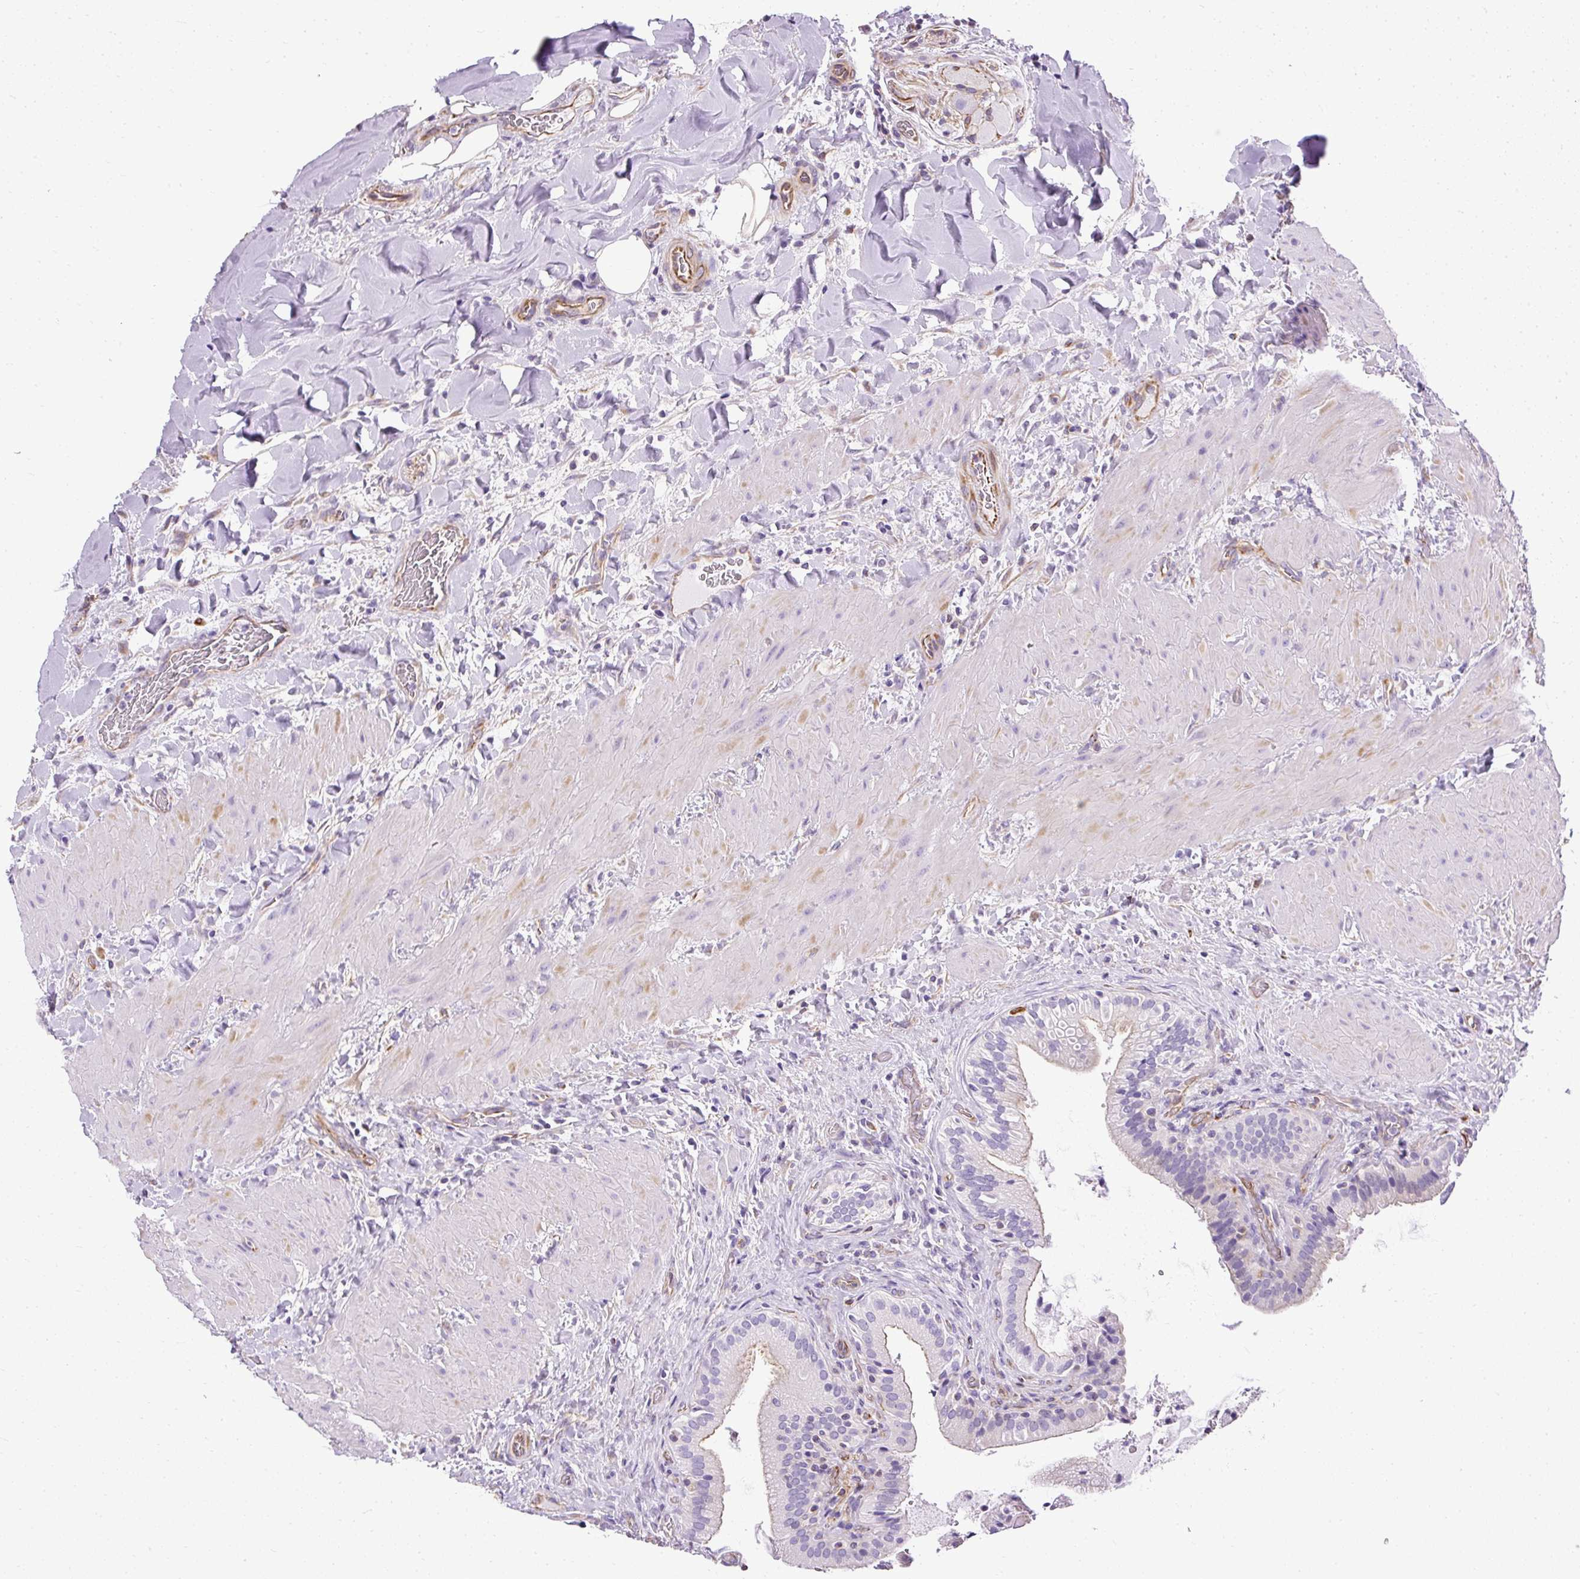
{"staining": {"intensity": "strong", "quantity": "25%-75%", "location": "cytoplasmic/membranous"}, "tissue": "gallbladder", "cell_type": "Glandular cells", "image_type": "normal", "snomed": [{"axis": "morphology", "description": "Normal tissue, NOS"}, {"axis": "topography", "description": "Gallbladder"}], "caption": "Immunohistochemistry (DAB) staining of benign human gallbladder exhibits strong cytoplasmic/membranous protein expression in about 25%-75% of glandular cells.", "gene": "PLS1", "patient": {"sex": "male", "age": 24}}